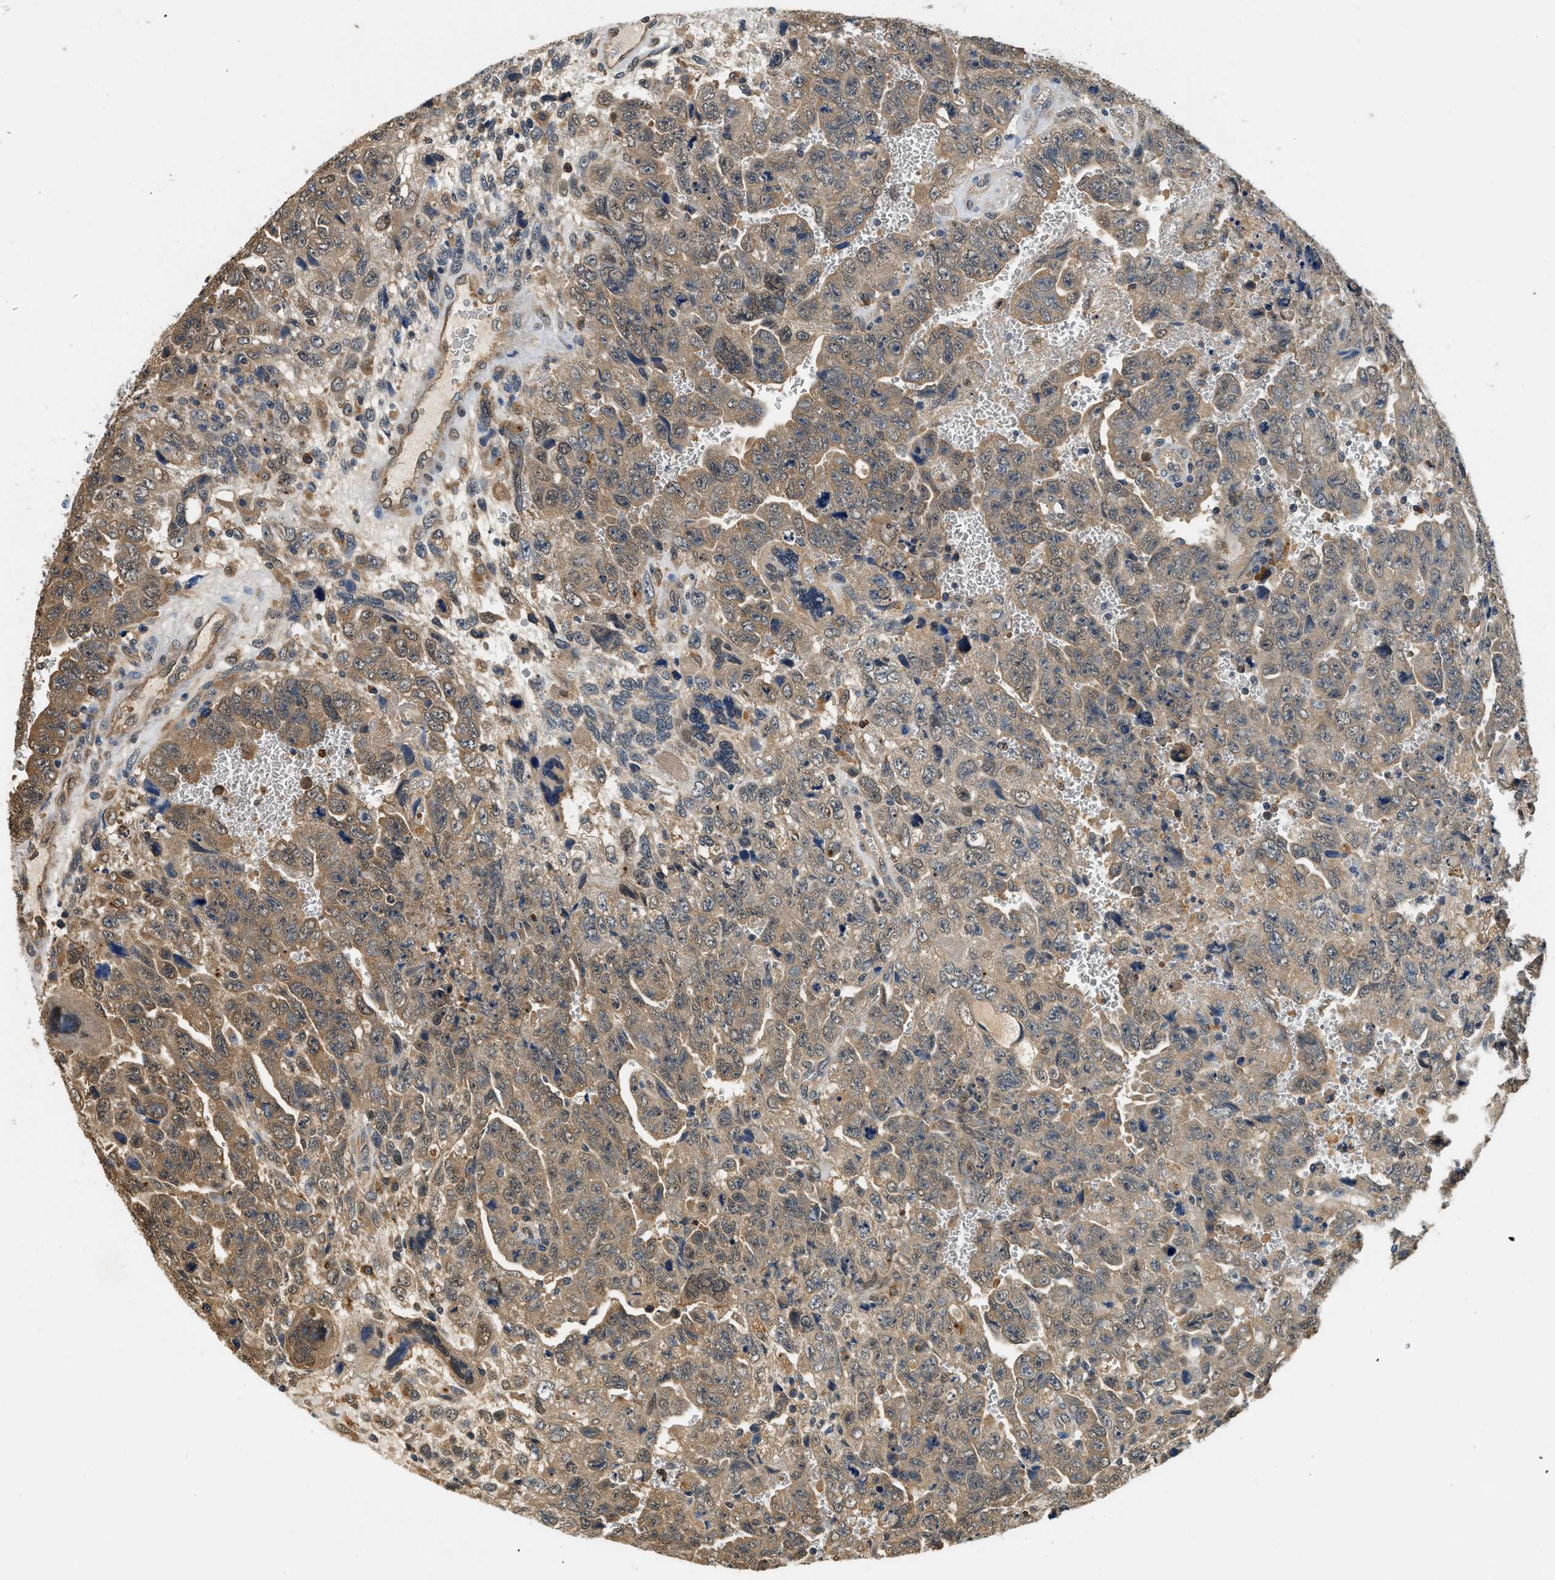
{"staining": {"intensity": "moderate", "quantity": ">75%", "location": "cytoplasmic/membranous"}, "tissue": "testis cancer", "cell_type": "Tumor cells", "image_type": "cancer", "snomed": [{"axis": "morphology", "description": "Carcinoma, Embryonal, NOS"}, {"axis": "topography", "description": "Testis"}], "caption": "Immunohistochemistry (DAB (3,3'-diaminobenzidine)) staining of human embryonal carcinoma (testis) demonstrates moderate cytoplasmic/membranous protein staining in approximately >75% of tumor cells. (DAB IHC with brightfield microscopy, high magnification).", "gene": "BCL7C", "patient": {"sex": "male", "age": 28}}